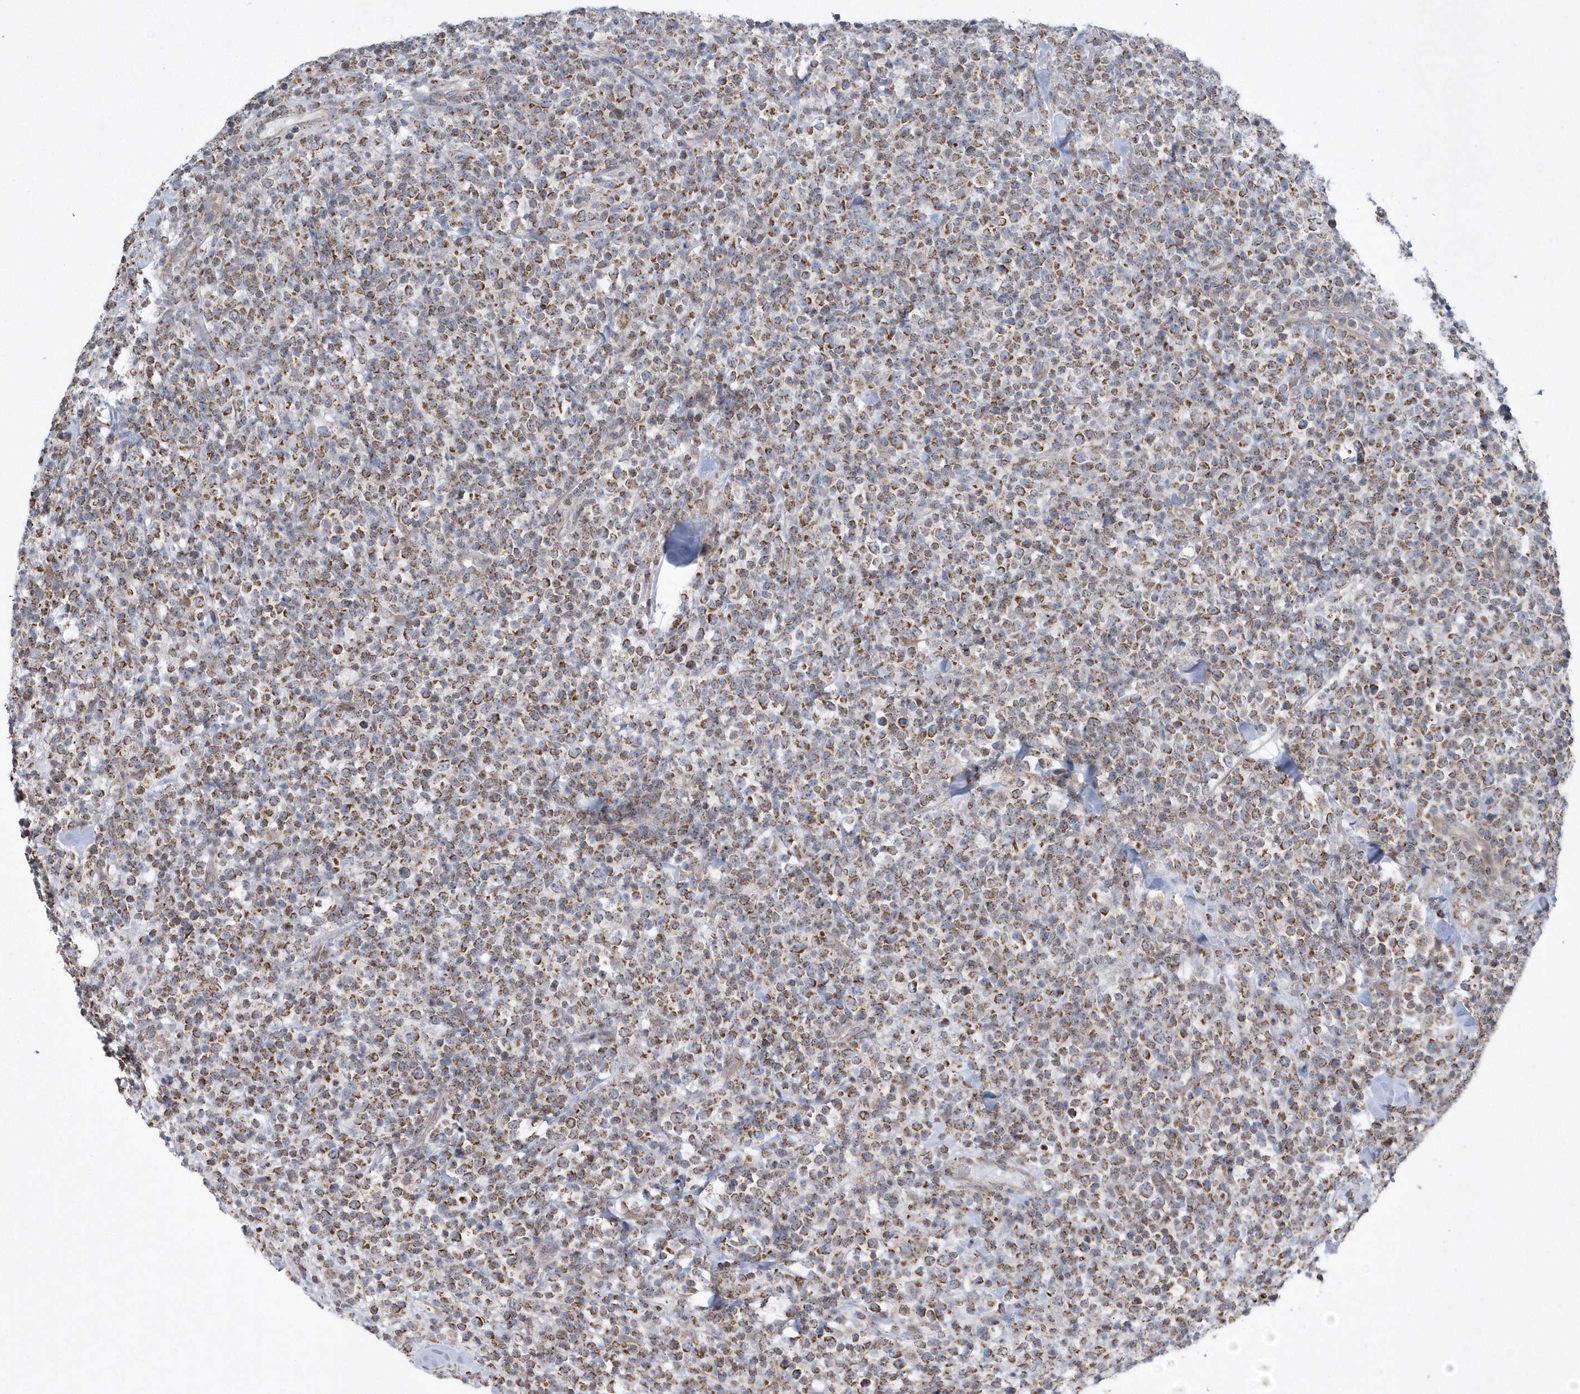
{"staining": {"intensity": "moderate", "quantity": ">75%", "location": "cytoplasmic/membranous"}, "tissue": "lymphoma", "cell_type": "Tumor cells", "image_type": "cancer", "snomed": [{"axis": "morphology", "description": "Malignant lymphoma, non-Hodgkin's type, High grade"}, {"axis": "topography", "description": "Colon"}], "caption": "Brown immunohistochemical staining in high-grade malignant lymphoma, non-Hodgkin's type displays moderate cytoplasmic/membranous staining in about >75% of tumor cells. (DAB IHC, brown staining for protein, blue staining for nuclei).", "gene": "SLX9", "patient": {"sex": "female", "age": 53}}